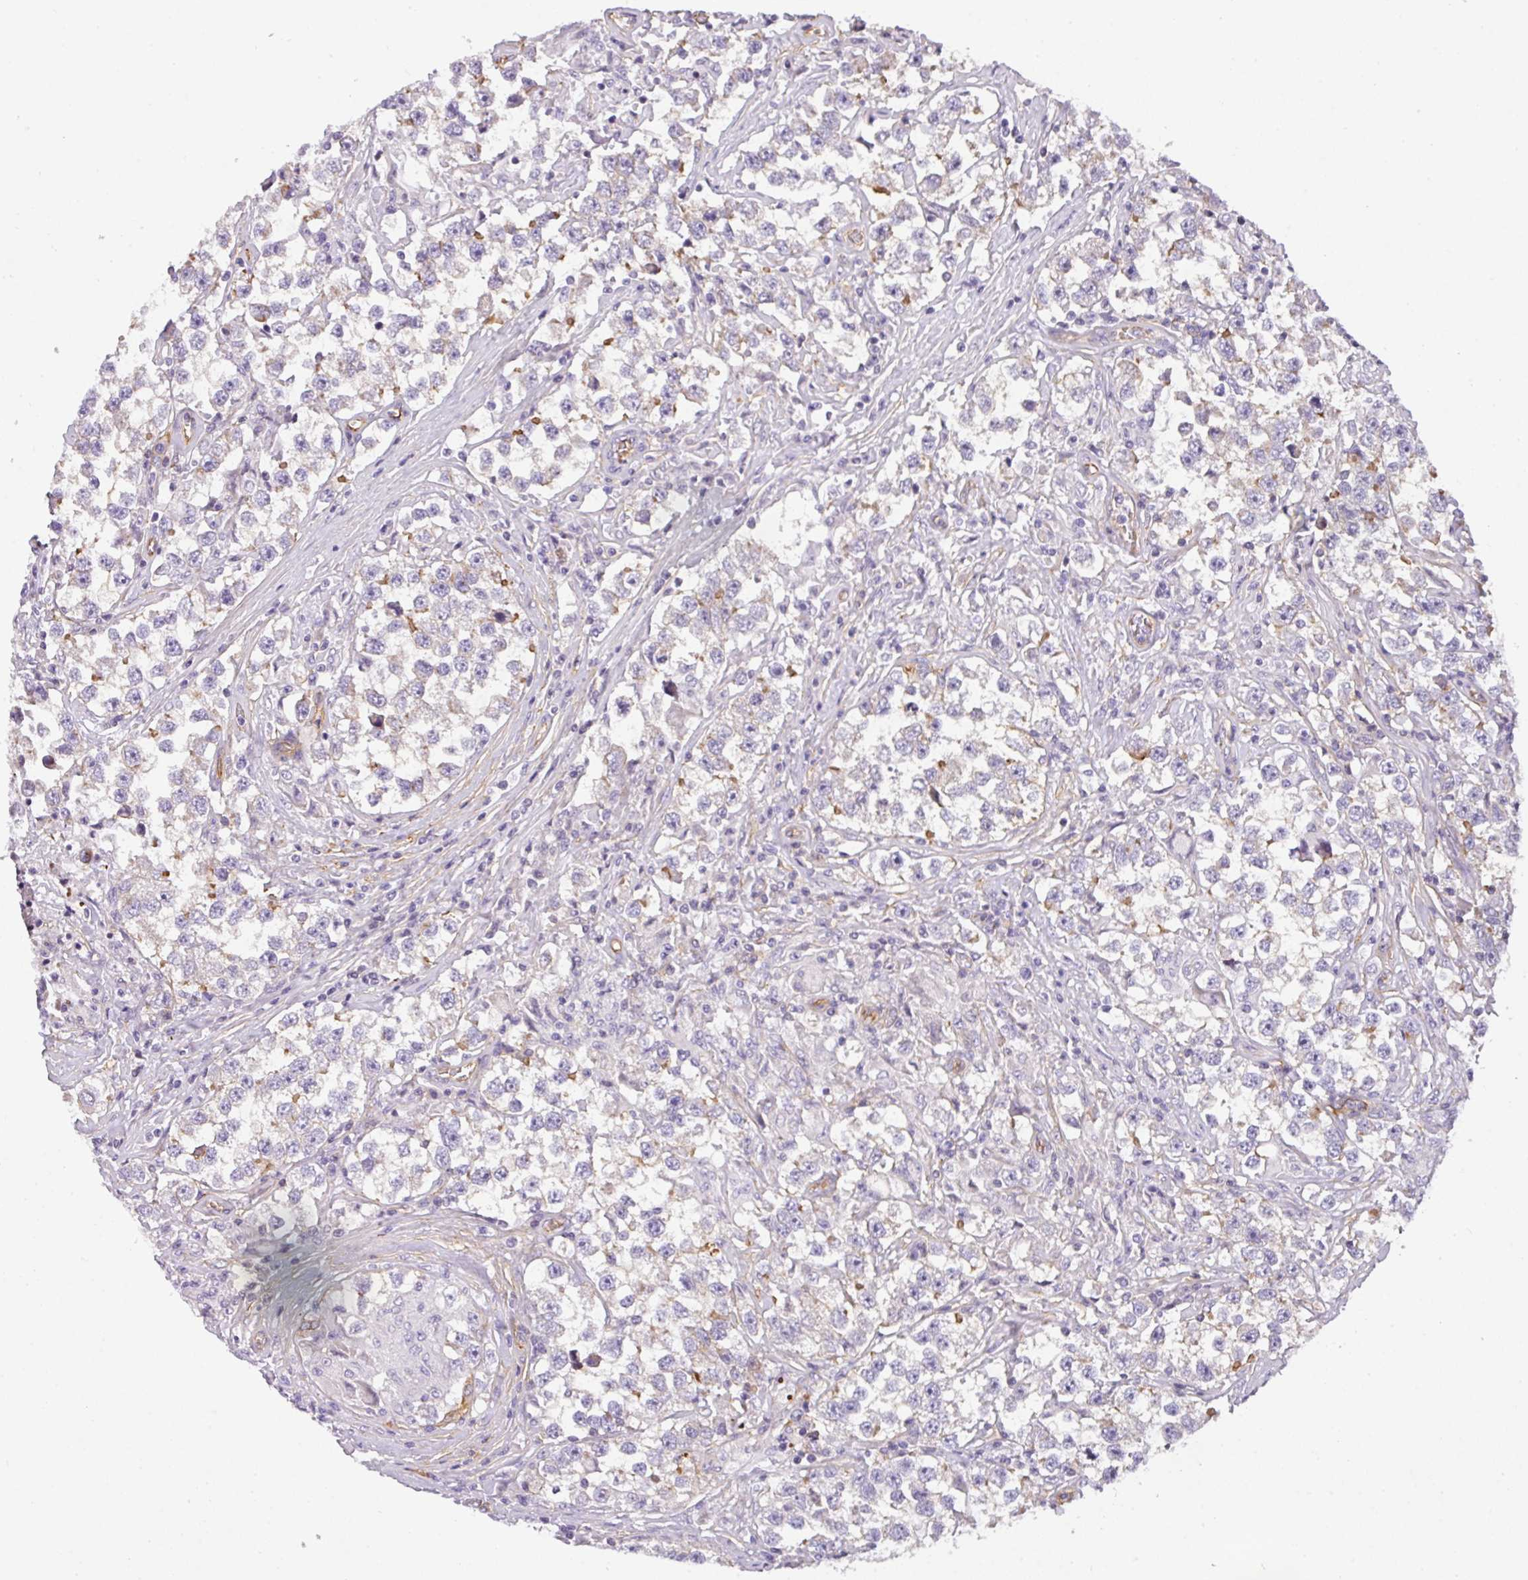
{"staining": {"intensity": "negative", "quantity": "none", "location": "none"}, "tissue": "testis cancer", "cell_type": "Tumor cells", "image_type": "cancer", "snomed": [{"axis": "morphology", "description": "Seminoma, NOS"}, {"axis": "topography", "description": "Testis"}], "caption": "Protein analysis of testis cancer (seminoma) demonstrates no significant staining in tumor cells.", "gene": "OR11H4", "patient": {"sex": "male", "age": 46}}